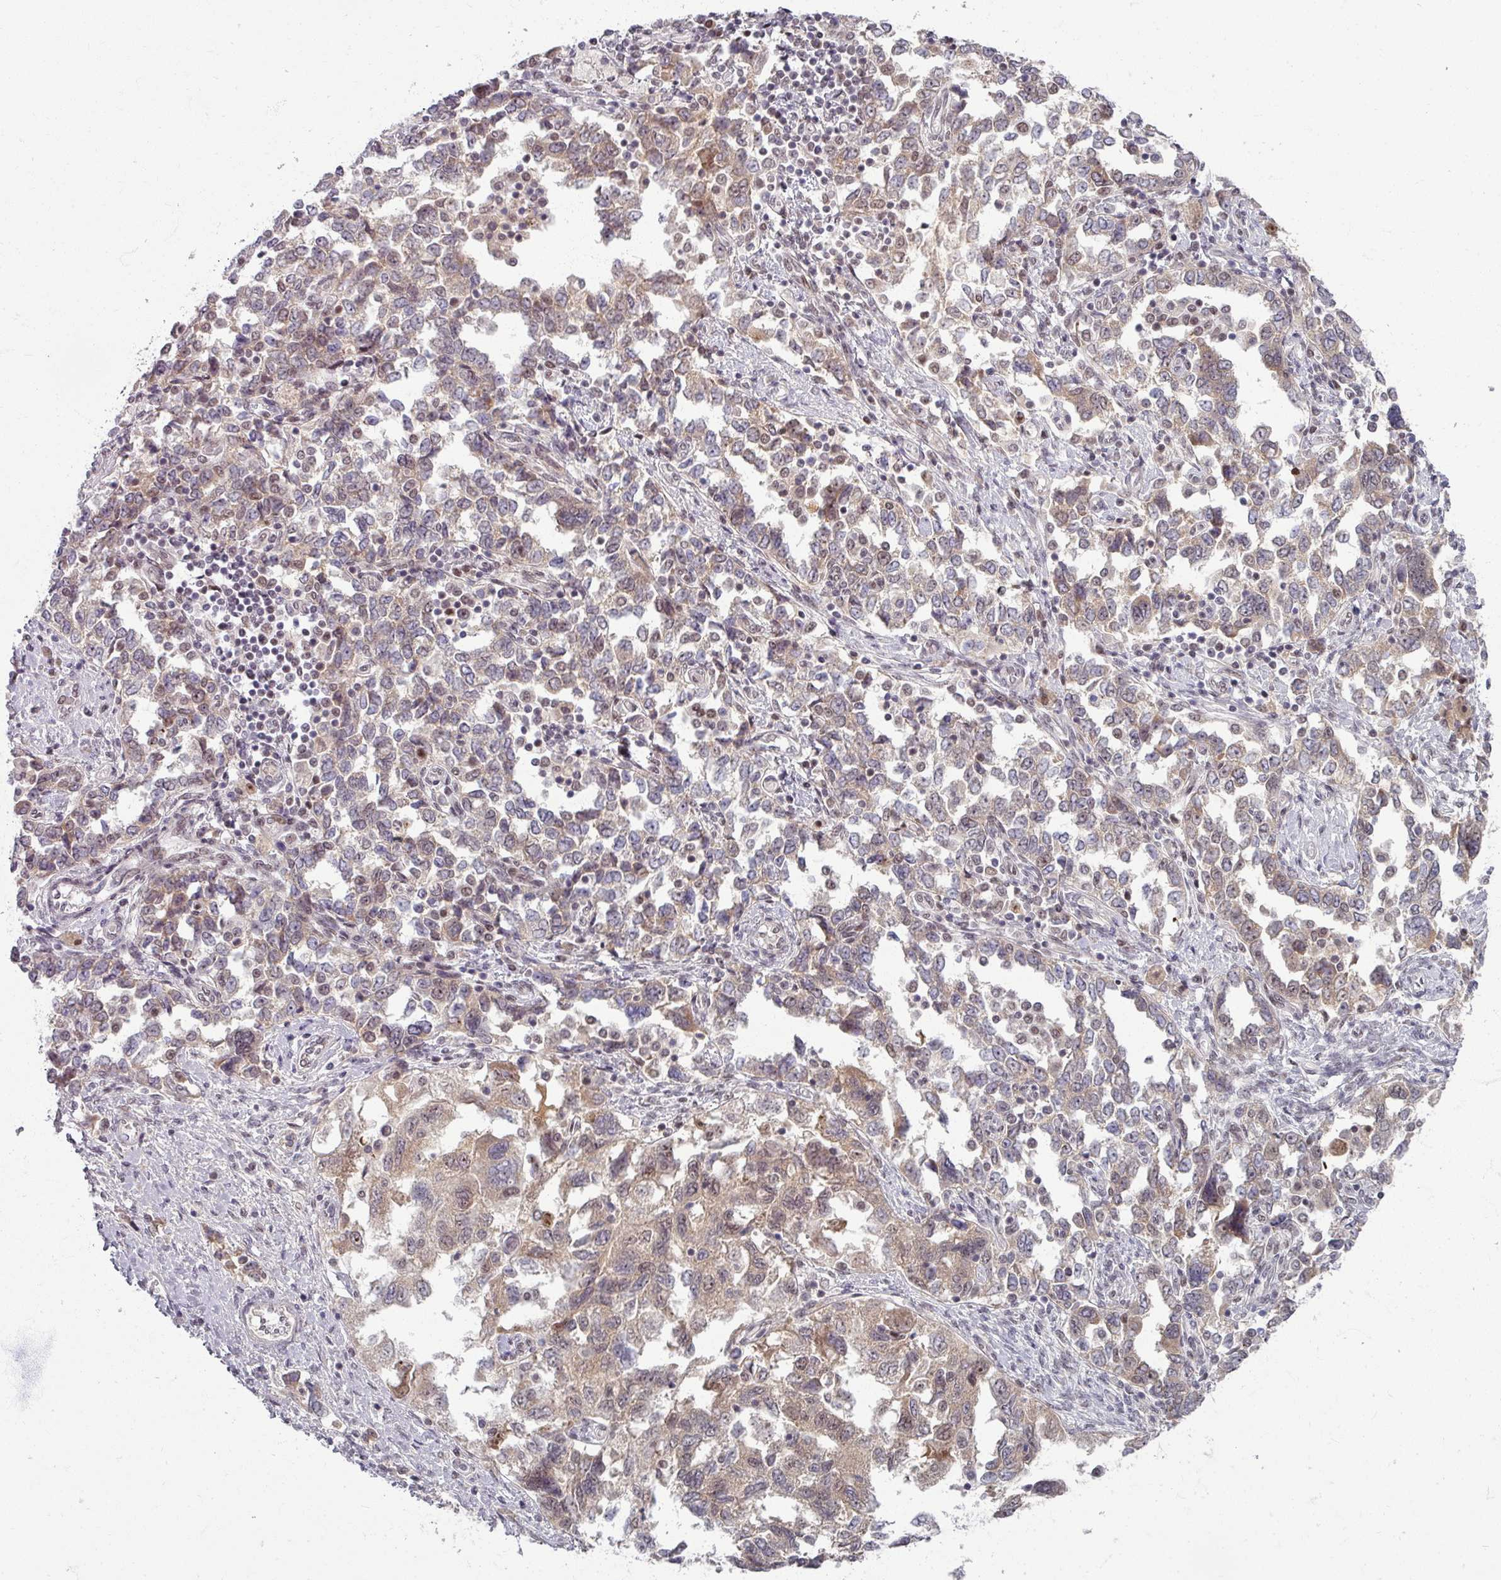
{"staining": {"intensity": "moderate", "quantity": "25%-75%", "location": "cytoplasmic/membranous,nuclear"}, "tissue": "ovarian cancer", "cell_type": "Tumor cells", "image_type": "cancer", "snomed": [{"axis": "morphology", "description": "Carcinoma, NOS"}, {"axis": "morphology", "description": "Cystadenocarcinoma, serous, NOS"}, {"axis": "topography", "description": "Ovary"}], "caption": "Ovarian cancer tissue displays moderate cytoplasmic/membranous and nuclear staining in about 25%-75% of tumor cells", "gene": "KLC3", "patient": {"sex": "female", "age": 69}}